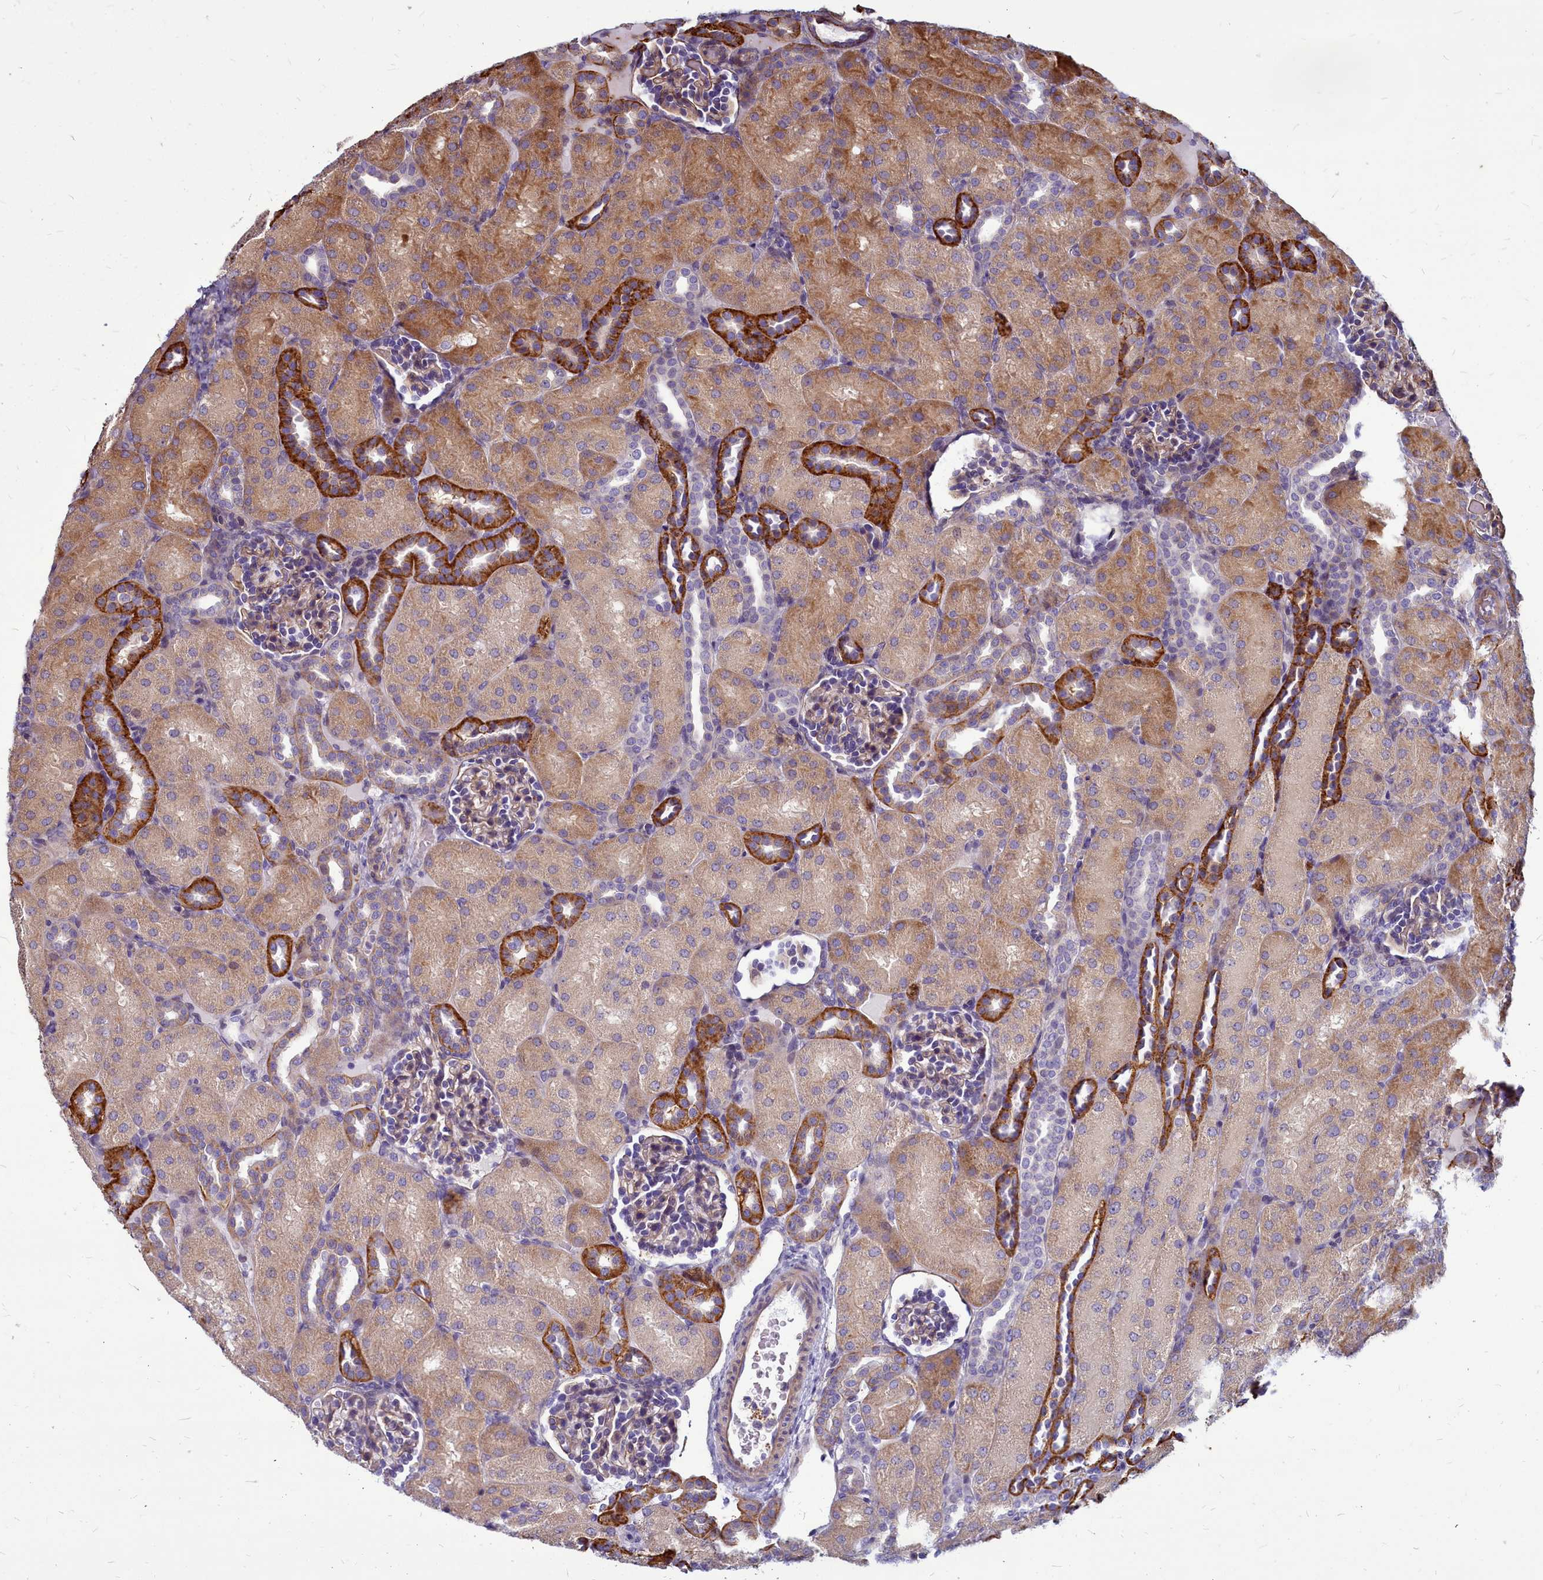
{"staining": {"intensity": "weak", "quantity": ">75%", "location": "cytoplasmic/membranous"}, "tissue": "kidney", "cell_type": "Cells in glomeruli", "image_type": "normal", "snomed": [{"axis": "morphology", "description": "Normal tissue, NOS"}, {"axis": "topography", "description": "Kidney"}], "caption": "IHC histopathology image of benign kidney stained for a protein (brown), which demonstrates low levels of weak cytoplasmic/membranous staining in about >75% of cells in glomeruli.", "gene": "TTC5", "patient": {"sex": "male", "age": 1}}